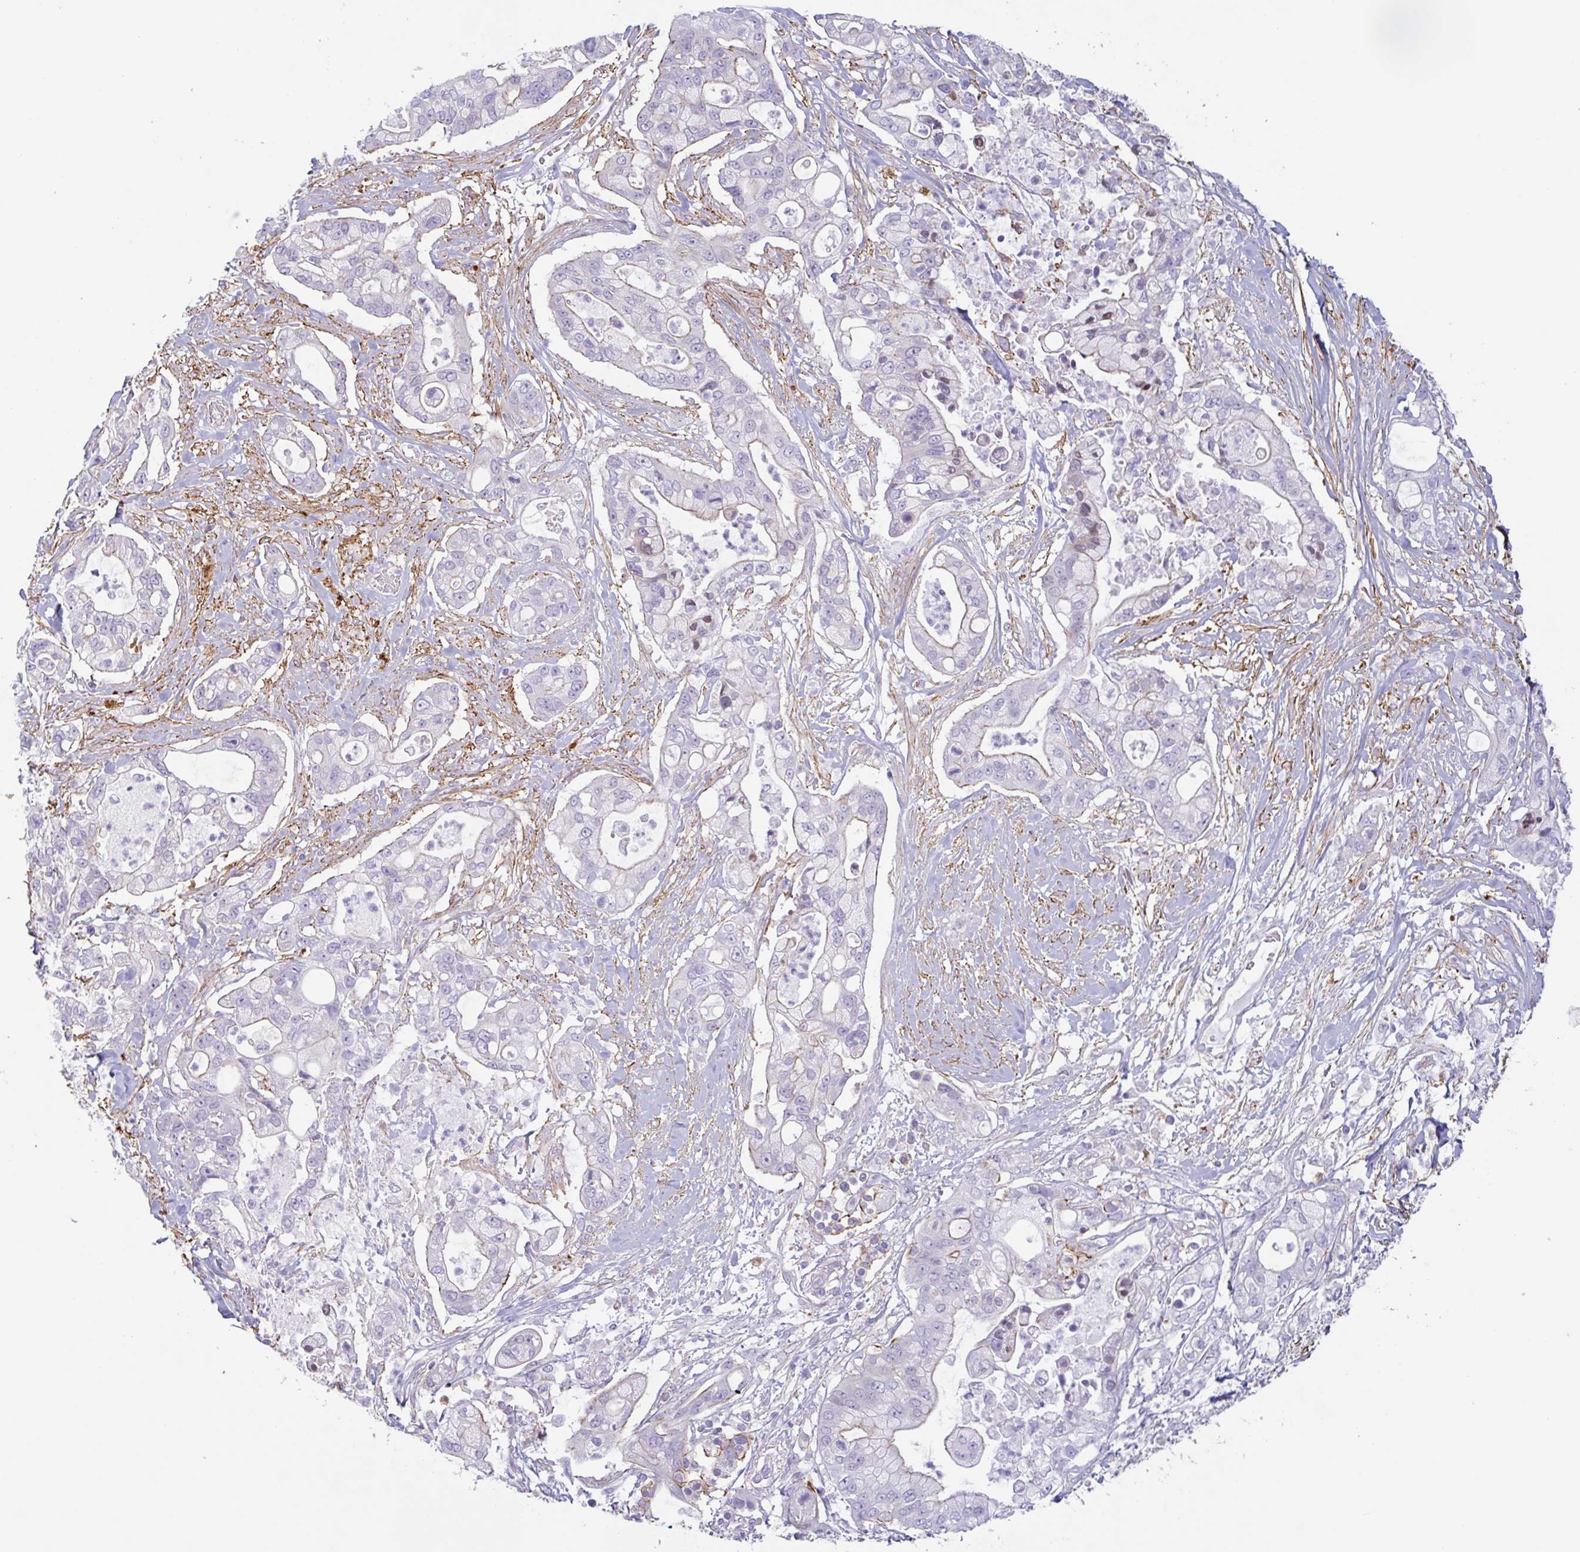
{"staining": {"intensity": "negative", "quantity": "none", "location": "none"}, "tissue": "pancreatic cancer", "cell_type": "Tumor cells", "image_type": "cancer", "snomed": [{"axis": "morphology", "description": "Adenocarcinoma, NOS"}, {"axis": "topography", "description": "Pancreas"}], "caption": "Tumor cells show no significant protein positivity in pancreatic adenocarcinoma.", "gene": "MYH10", "patient": {"sex": "female", "age": 69}}